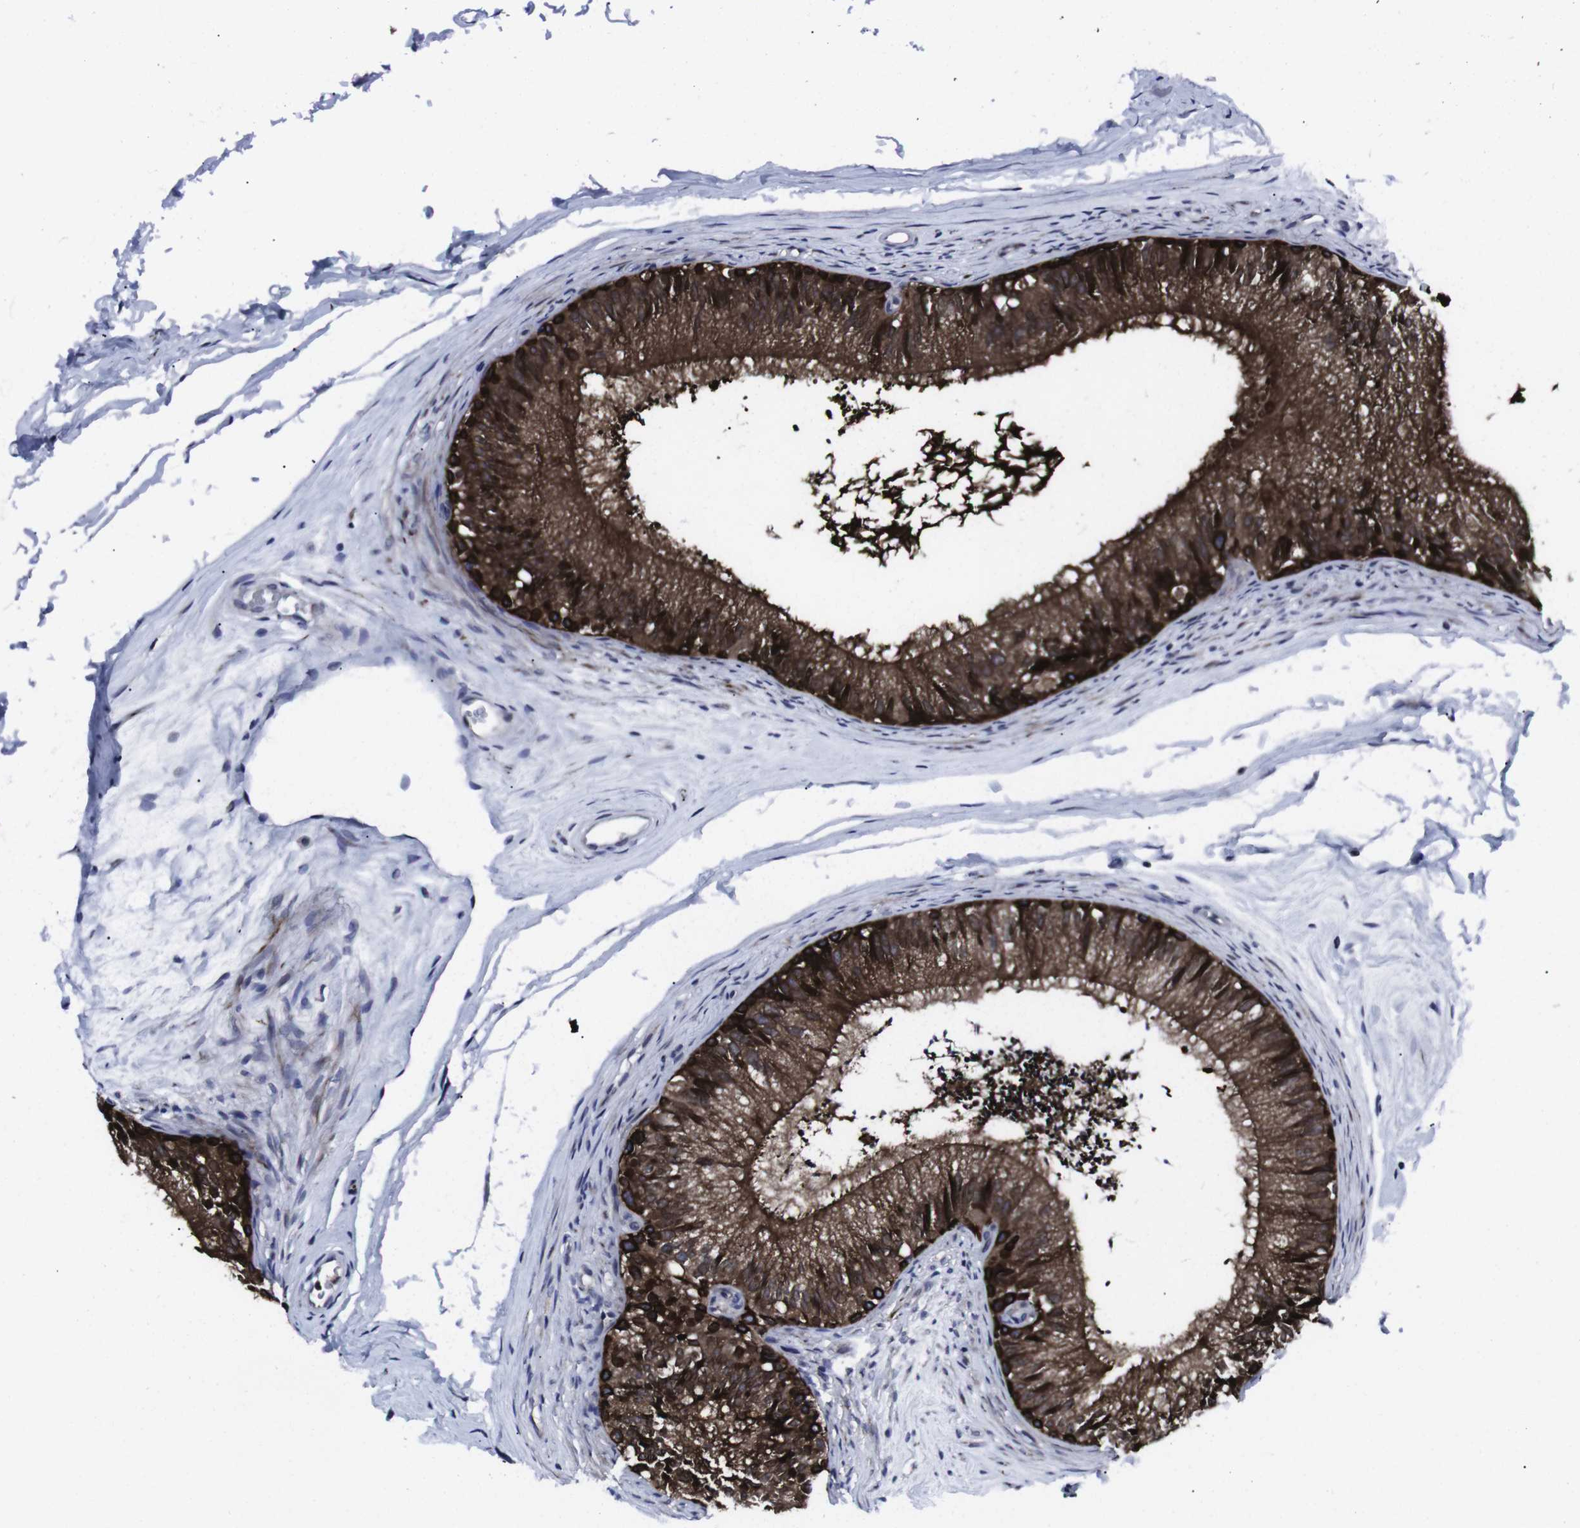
{"staining": {"intensity": "strong", "quantity": ">75%", "location": "cytoplasmic/membranous"}, "tissue": "epididymis", "cell_type": "Glandular cells", "image_type": "normal", "snomed": [{"axis": "morphology", "description": "Normal tissue, NOS"}, {"axis": "topography", "description": "Epididymis"}], "caption": "Protein analysis of benign epididymis shows strong cytoplasmic/membranous positivity in about >75% of glandular cells.", "gene": "HPRT1", "patient": {"sex": "male", "age": 56}}